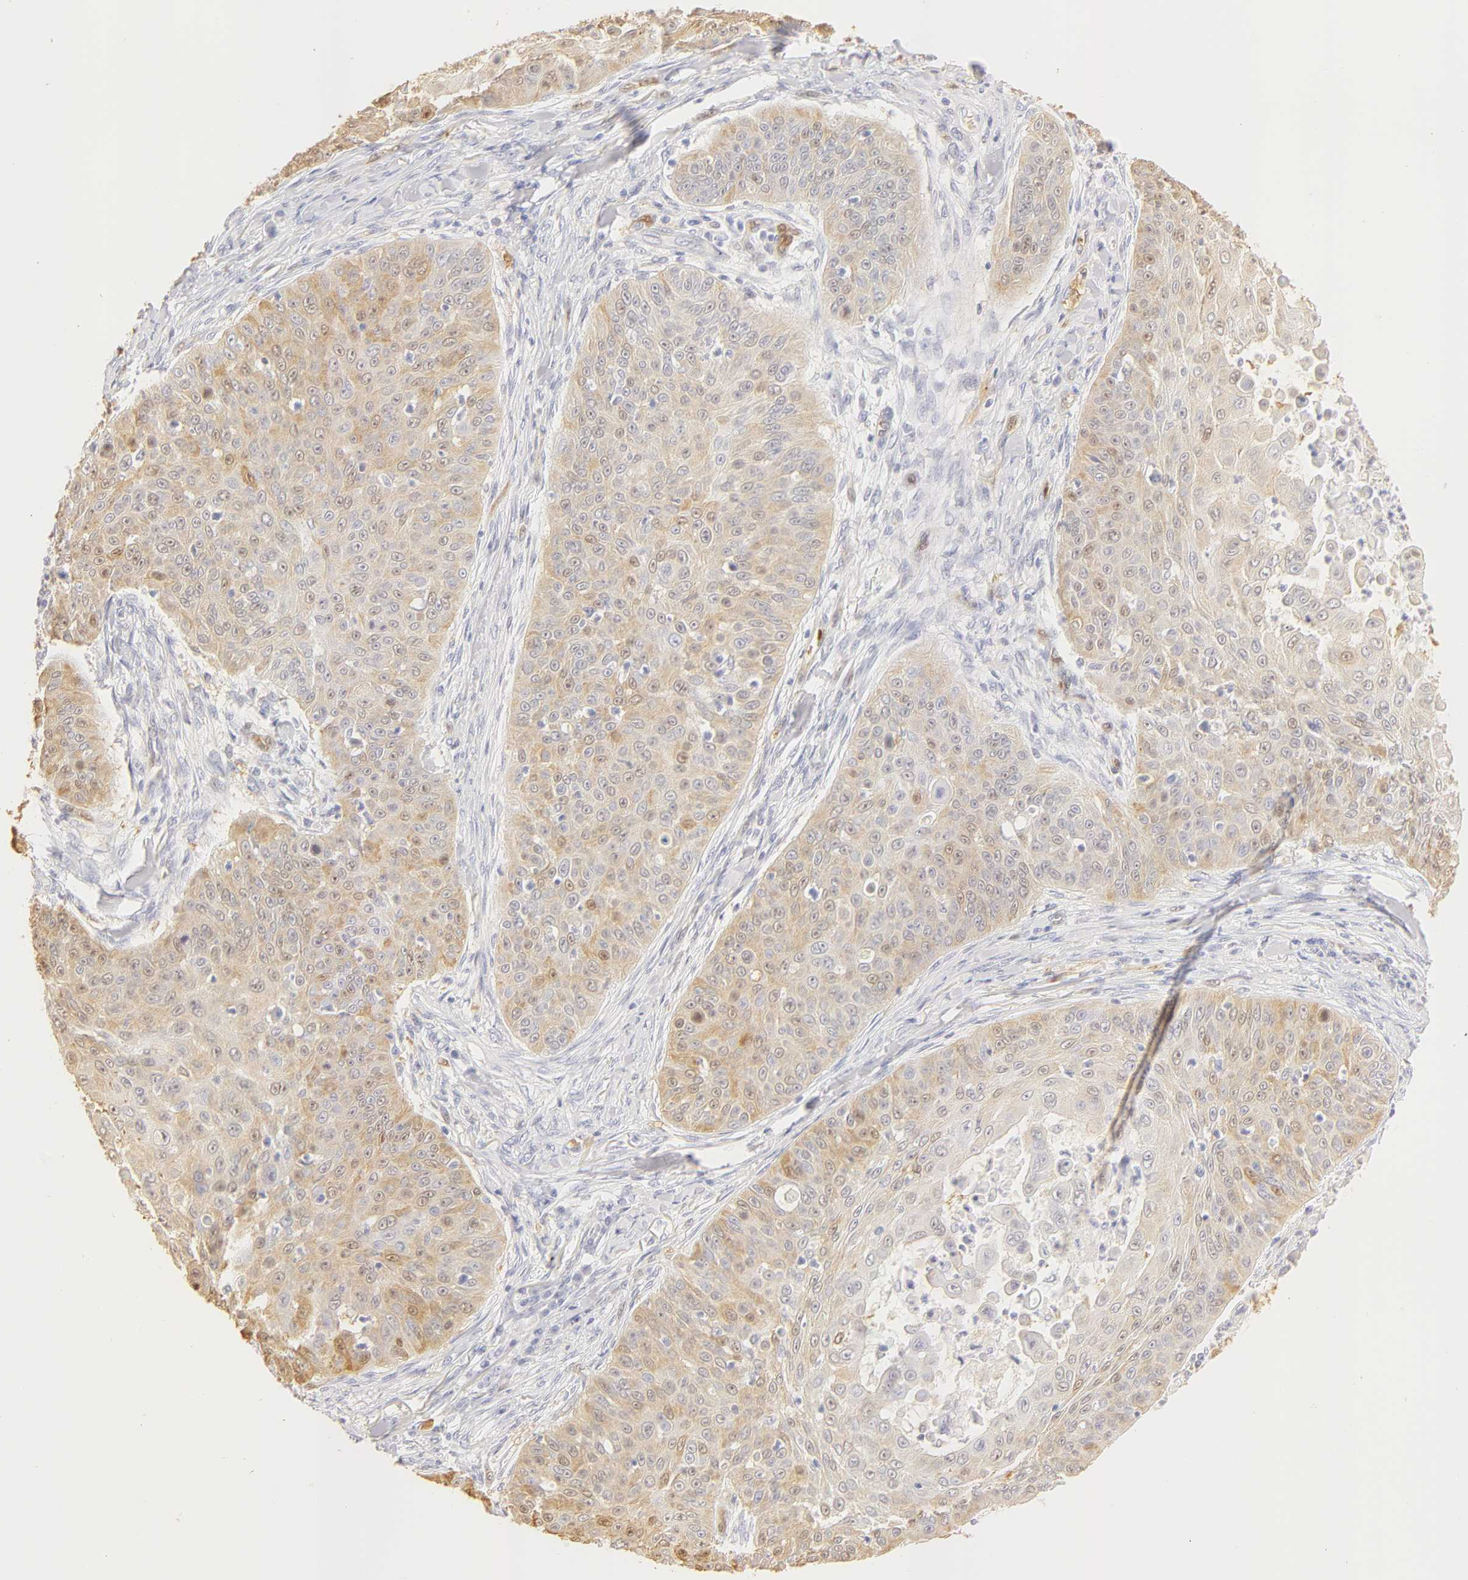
{"staining": {"intensity": "weak", "quantity": "<25%", "location": "nuclear"}, "tissue": "skin cancer", "cell_type": "Tumor cells", "image_type": "cancer", "snomed": [{"axis": "morphology", "description": "Squamous cell carcinoma, NOS"}, {"axis": "topography", "description": "Skin"}], "caption": "IHC photomicrograph of neoplastic tissue: human squamous cell carcinoma (skin) stained with DAB (3,3'-diaminobenzidine) exhibits no significant protein positivity in tumor cells.", "gene": "CA2", "patient": {"sex": "male", "age": 82}}